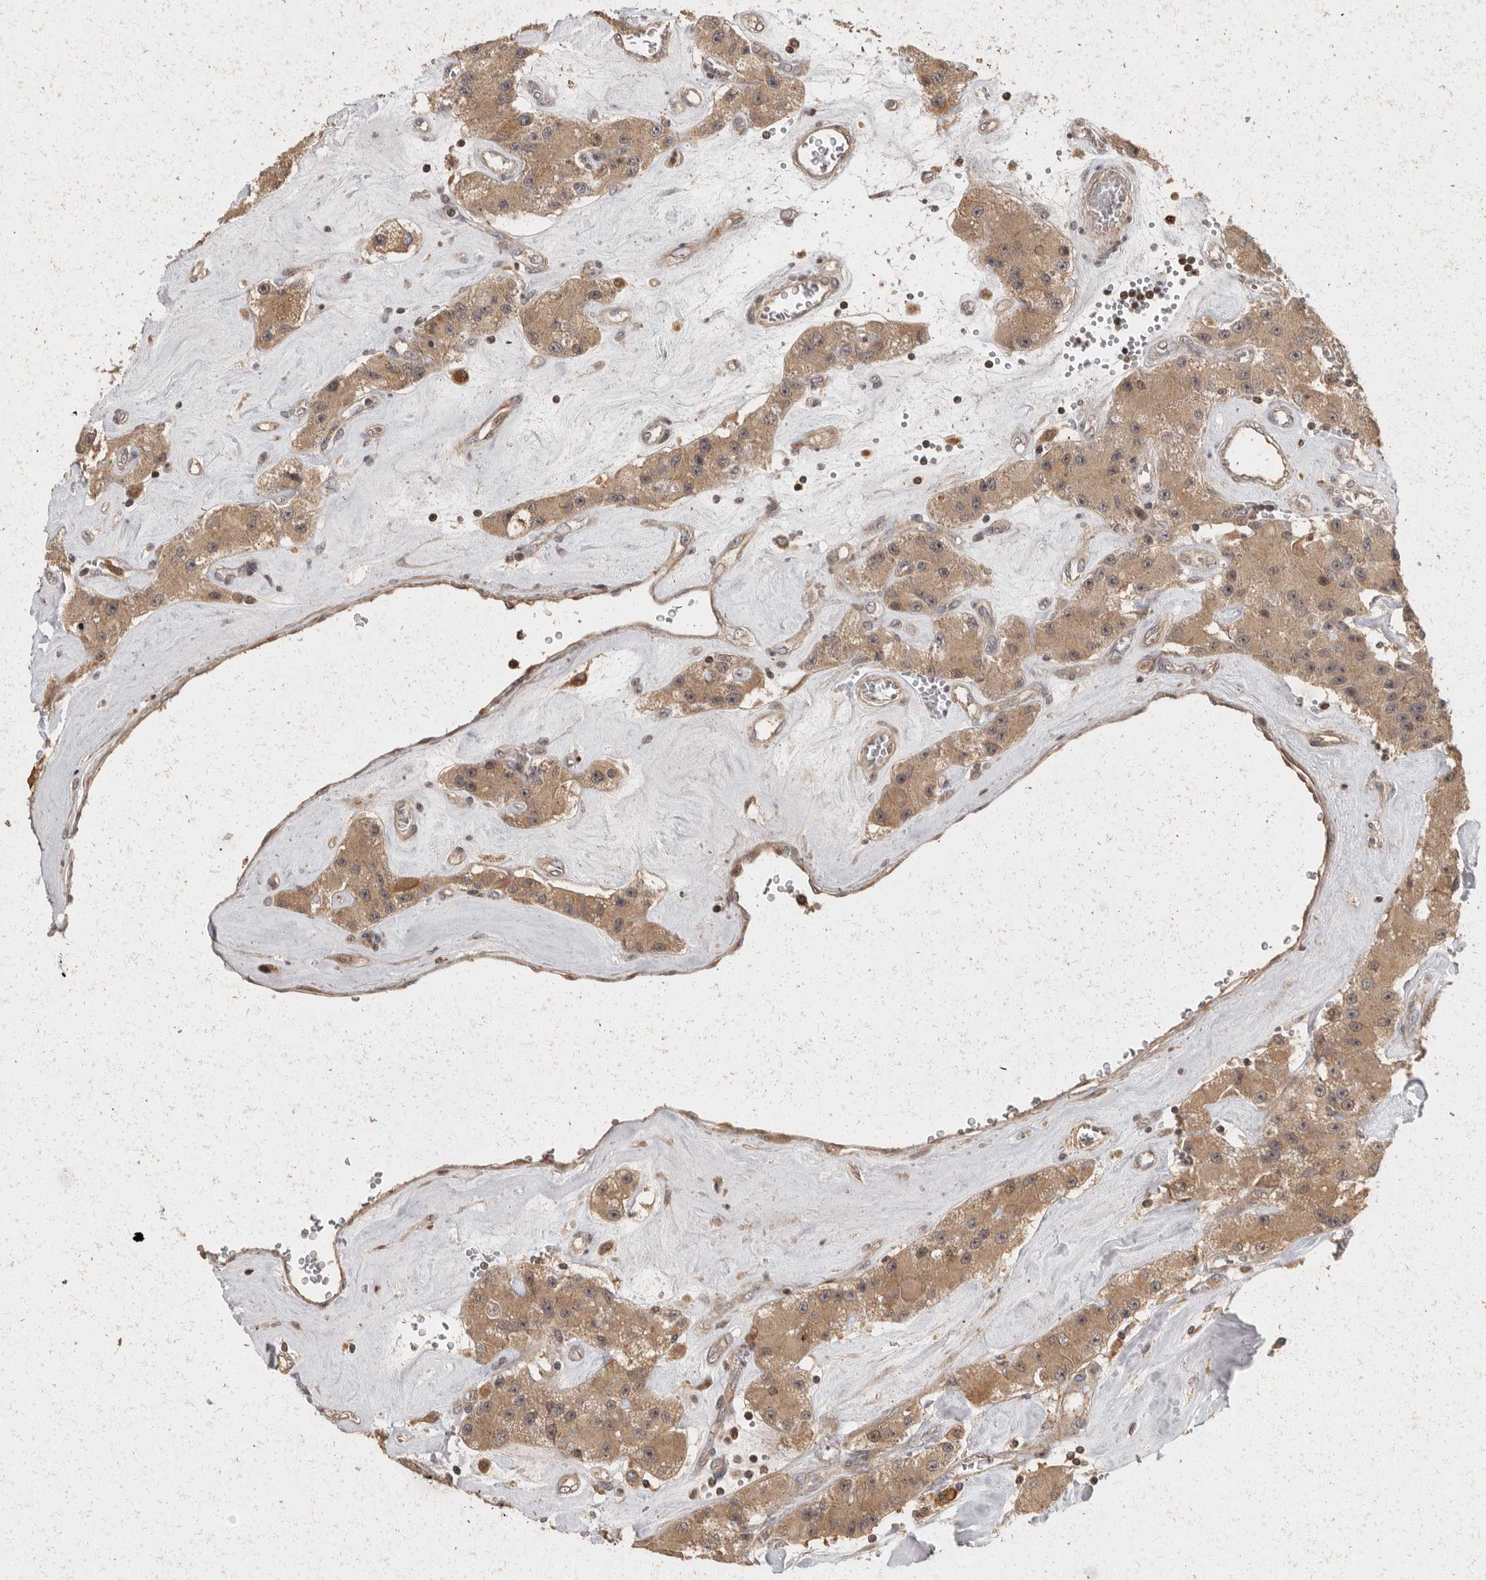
{"staining": {"intensity": "moderate", "quantity": ">75%", "location": "cytoplasmic/membranous"}, "tissue": "carcinoid", "cell_type": "Tumor cells", "image_type": "cancer", "snomed": [{"axis": "morphology", "description": "Carcinoid, malignant, NOS"}, {"axis": "topography", "description": "Pancreas"}], "caption": "Protein expression analysis of human malignant carcinoid reveals moderate cytoplasmic/membranous expression in approximately >75% of tumor cells.", "gene": "SWT1", "patient": {"sex": "male", "age": 41}}